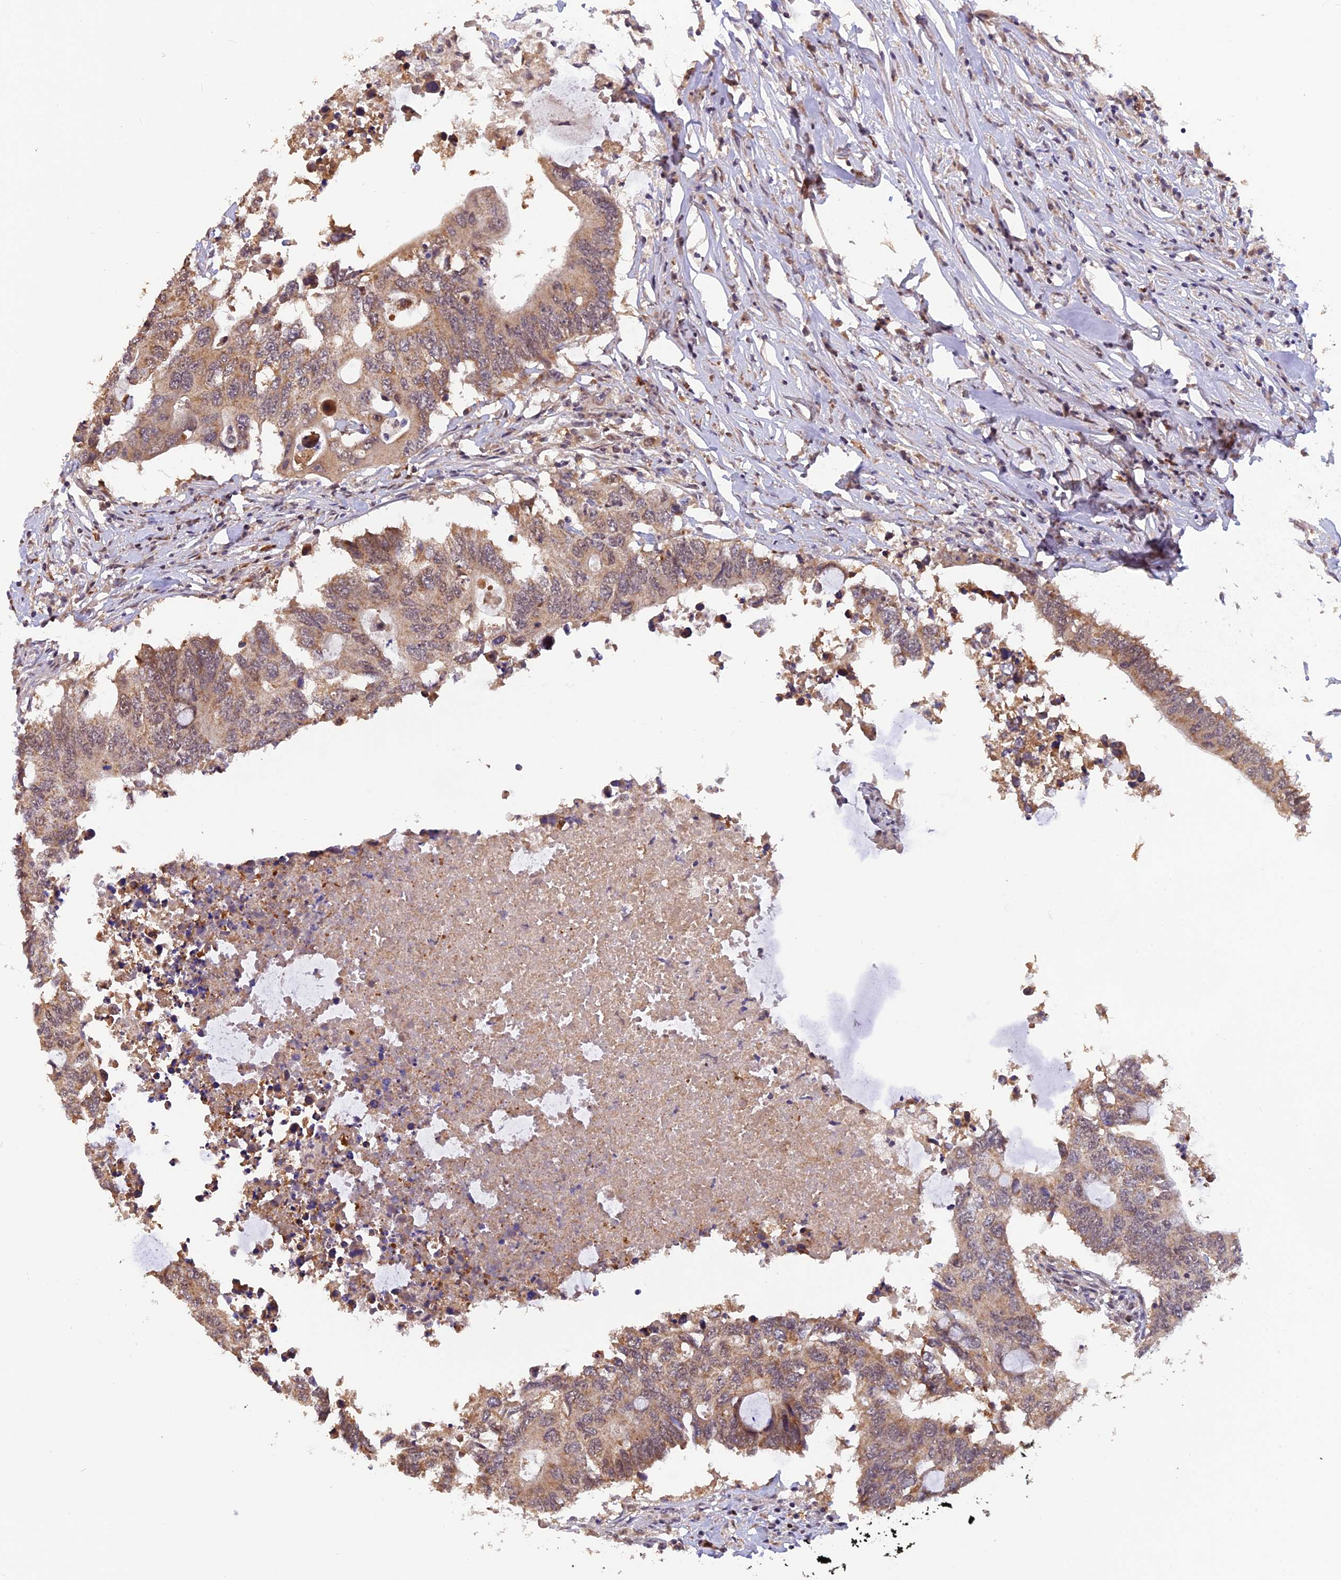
{"staining": {"intensity": "moderate", "quantity": ">75%", "location": "cytoplasmic/membranous,nuclear"}, "tissue": "colorectal cancer", "cell_type": "Tumor cells", "image_type": "cancer", "snomed": [{"axis": "morphology", "description": "Adenocarcinoma, NOS"}, {"axis": "topography", "description": "Colon"}], "caption": "Immunohistochemical staining of human adenocarcinoma (colorectal) demonstrates moderate cytoplasmic/membranous and nuclear protein staining in approximately >75% of tumor cells.", "gene": "MNS1", "patient": {"sex": "male", "age": 71}}